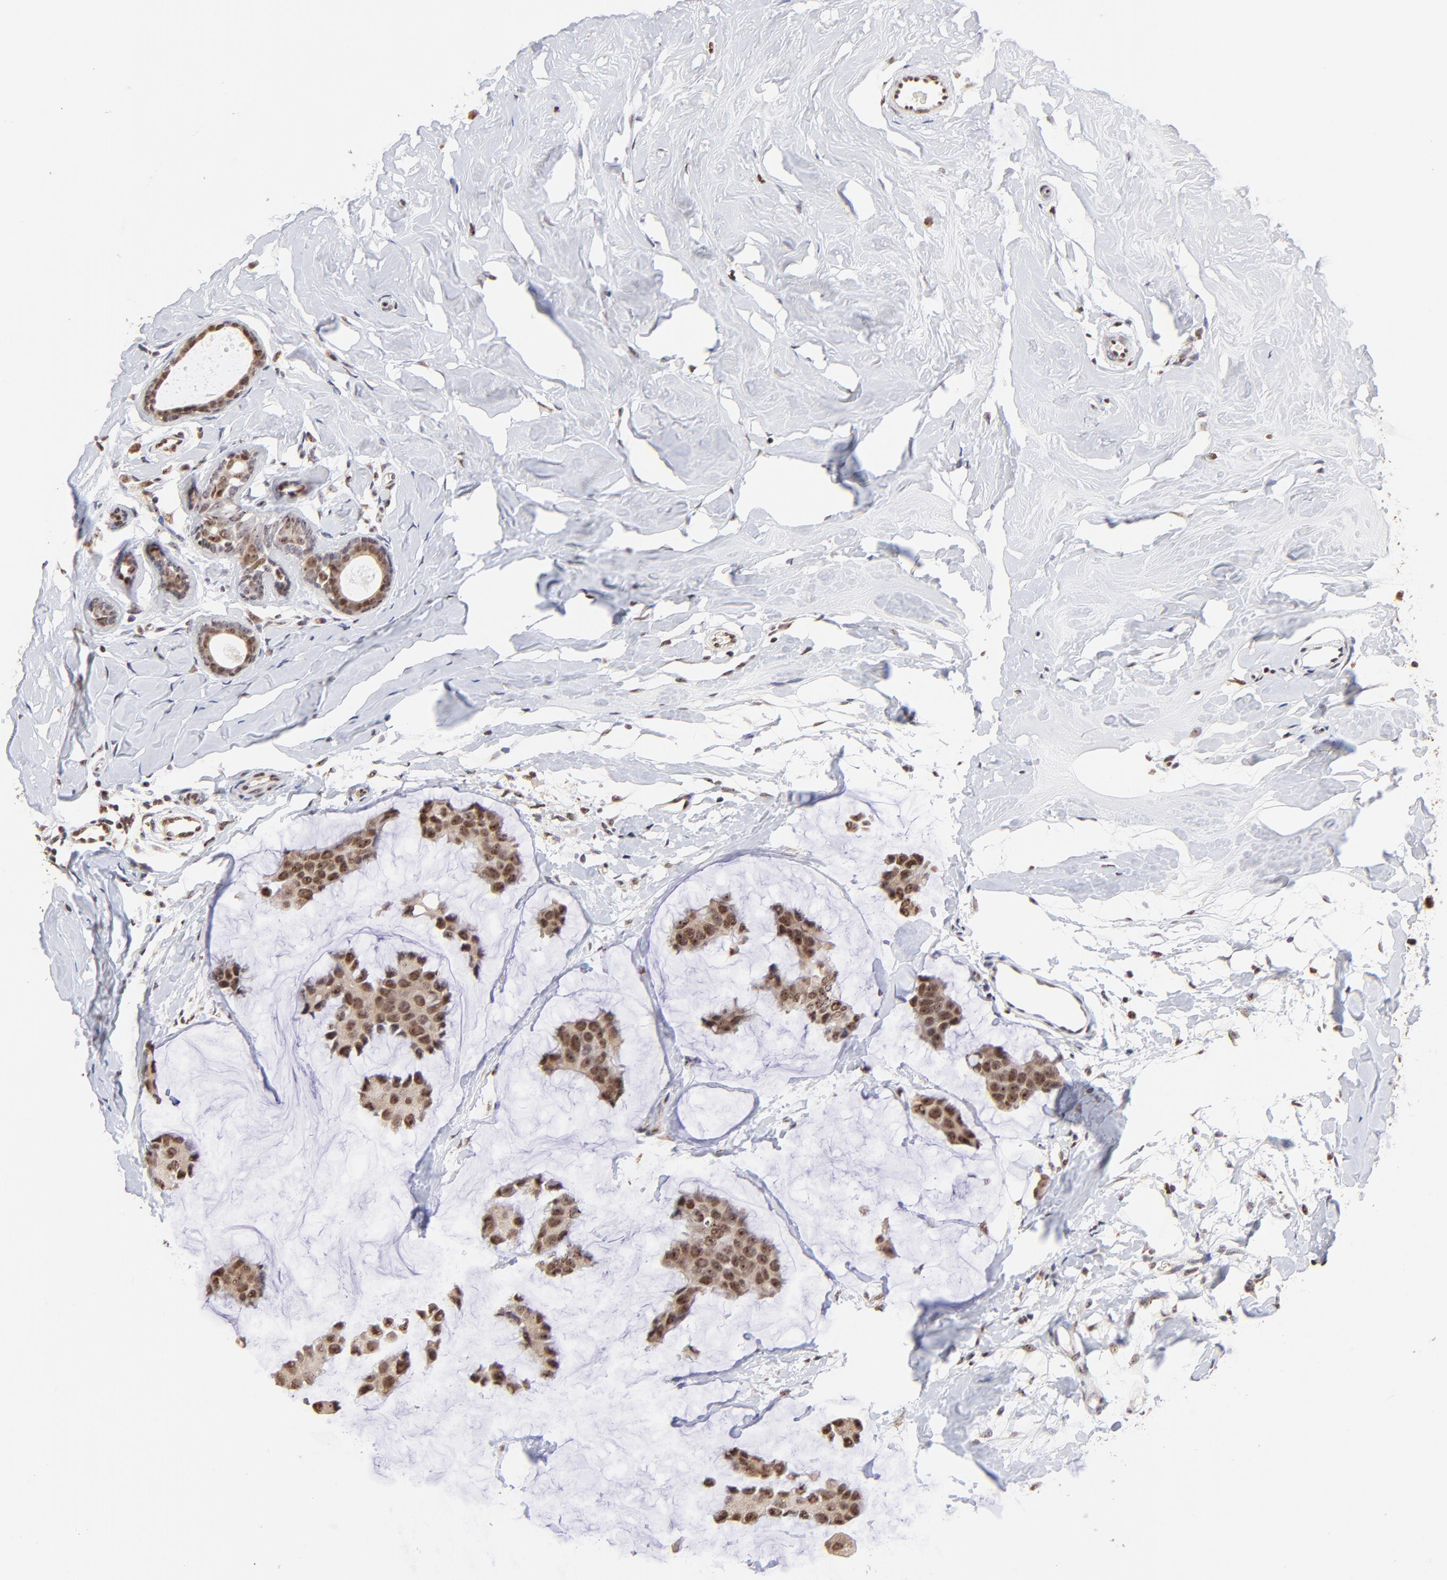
{"staining": {"intensity": "weak", "quantity": ">75%", "location": "cytoplasmic/membranous,nuclear"}, "tissue": "breast cancer", "cell_type": "Tumor cells", "image_type": "cancer", "snomed": [{"axis": "morphology", "description": "Normal tissue, NOS"}, {"axis": "morphology", "description": "Duct carcinoma"}, {"axis": "topography", "description": "Breast"}], "caption": "Immunohistochemical staining of breast cancer reveals low levels of weak cytoplasmic/membranous and nuclear positivity in about >75% of tumor cells.", "gene": "ZNF670", "patient": {"sex": "female", "age": 50}}